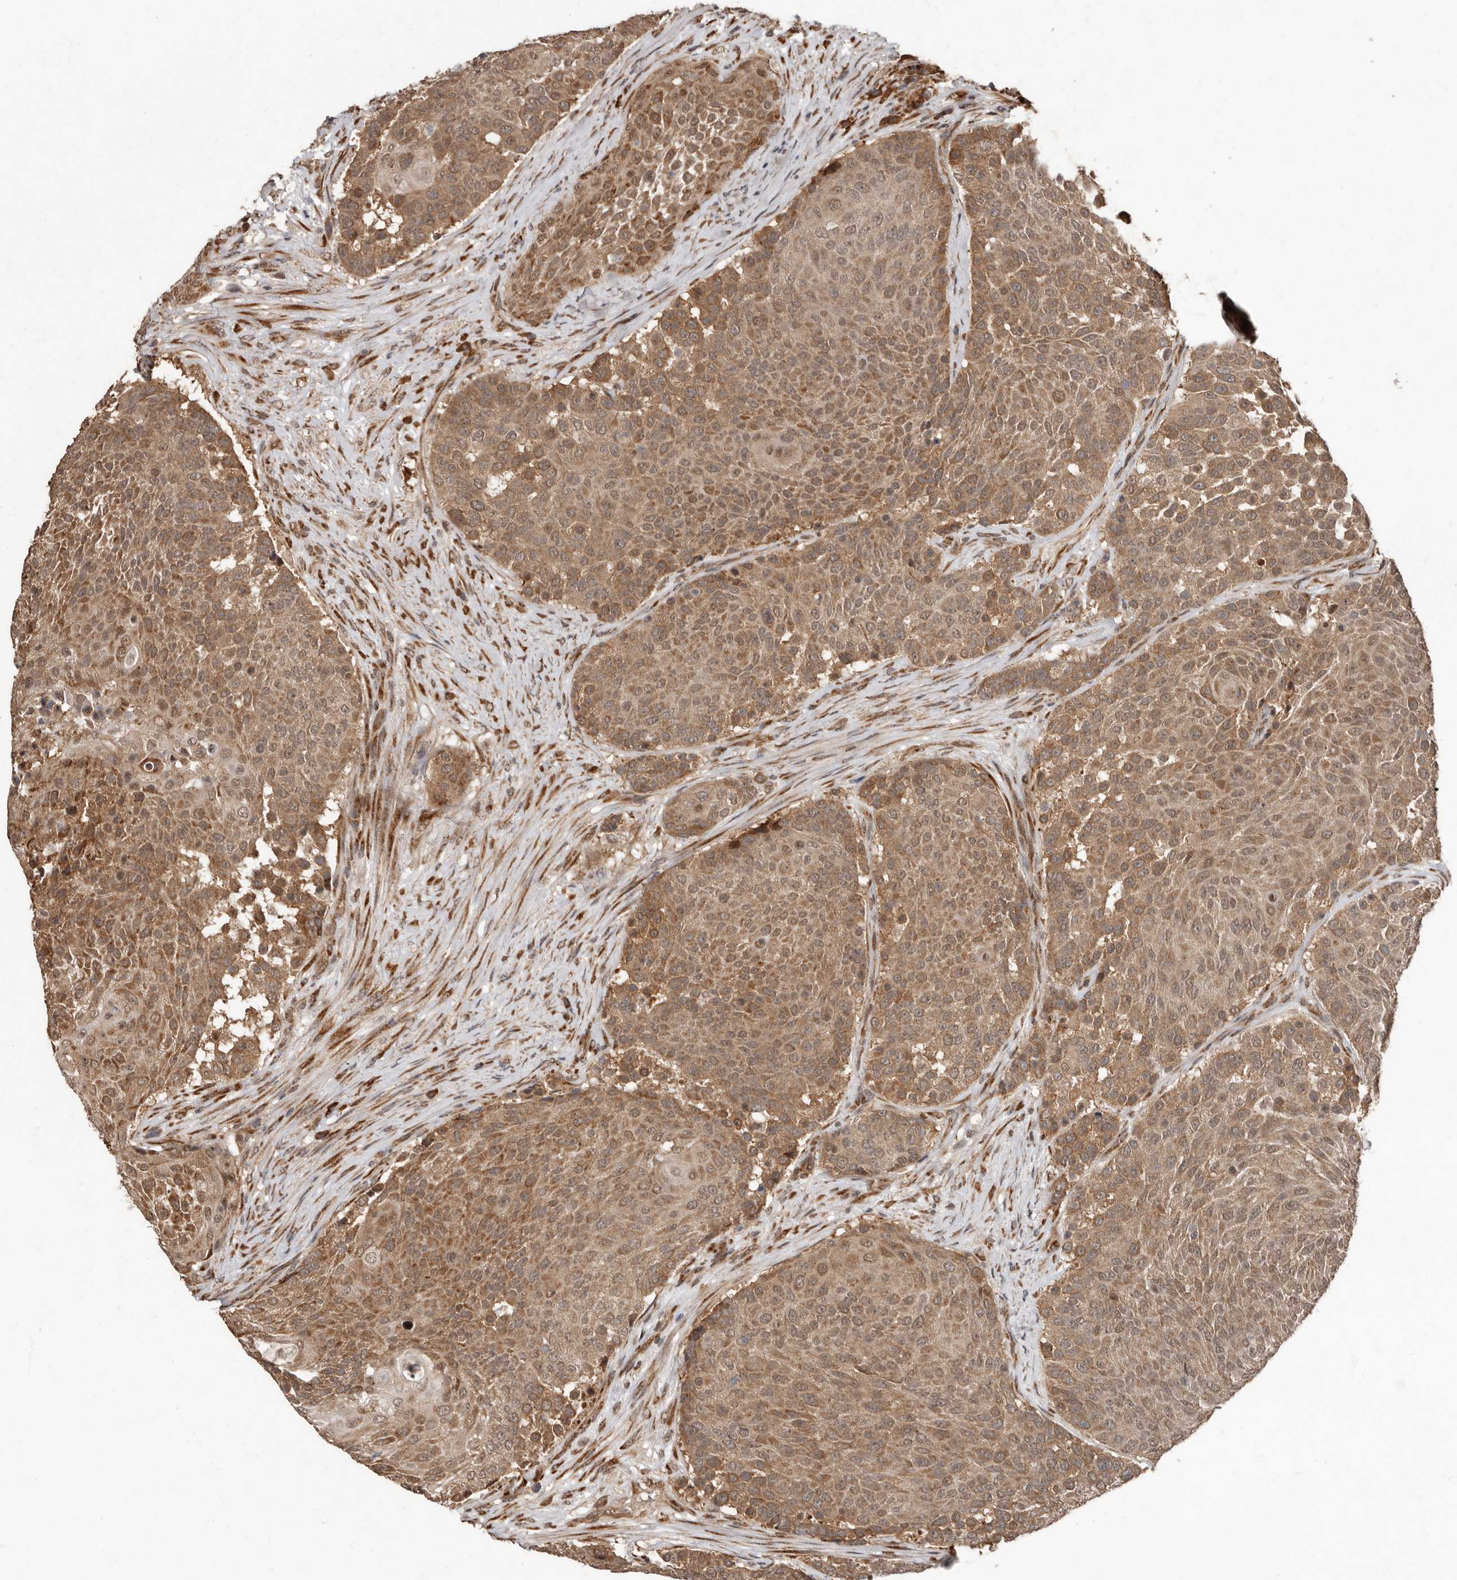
{"staining": {"intensity": "moderate", "quantity": ">75%", "location": "cytoplasmic/membranous,nuclear"}, "tissue": "urothelial cancer", "cell_type": "Tumor cells", "image_type": "cancer", "snomed": [{"axis": "morphology", "description": "Urothelial carcinoma, High grade"}, {"axis": "topography", "description": "Urinary bladder"}], "caption": "Protein staining shows moderate cytoplasmic/membranous and nuclear staining in about >75% of tumor cells in high-grade urothelial carcinoma.", "gene": "LRGUK", "patient": {"sex": "female", "age": 63}}